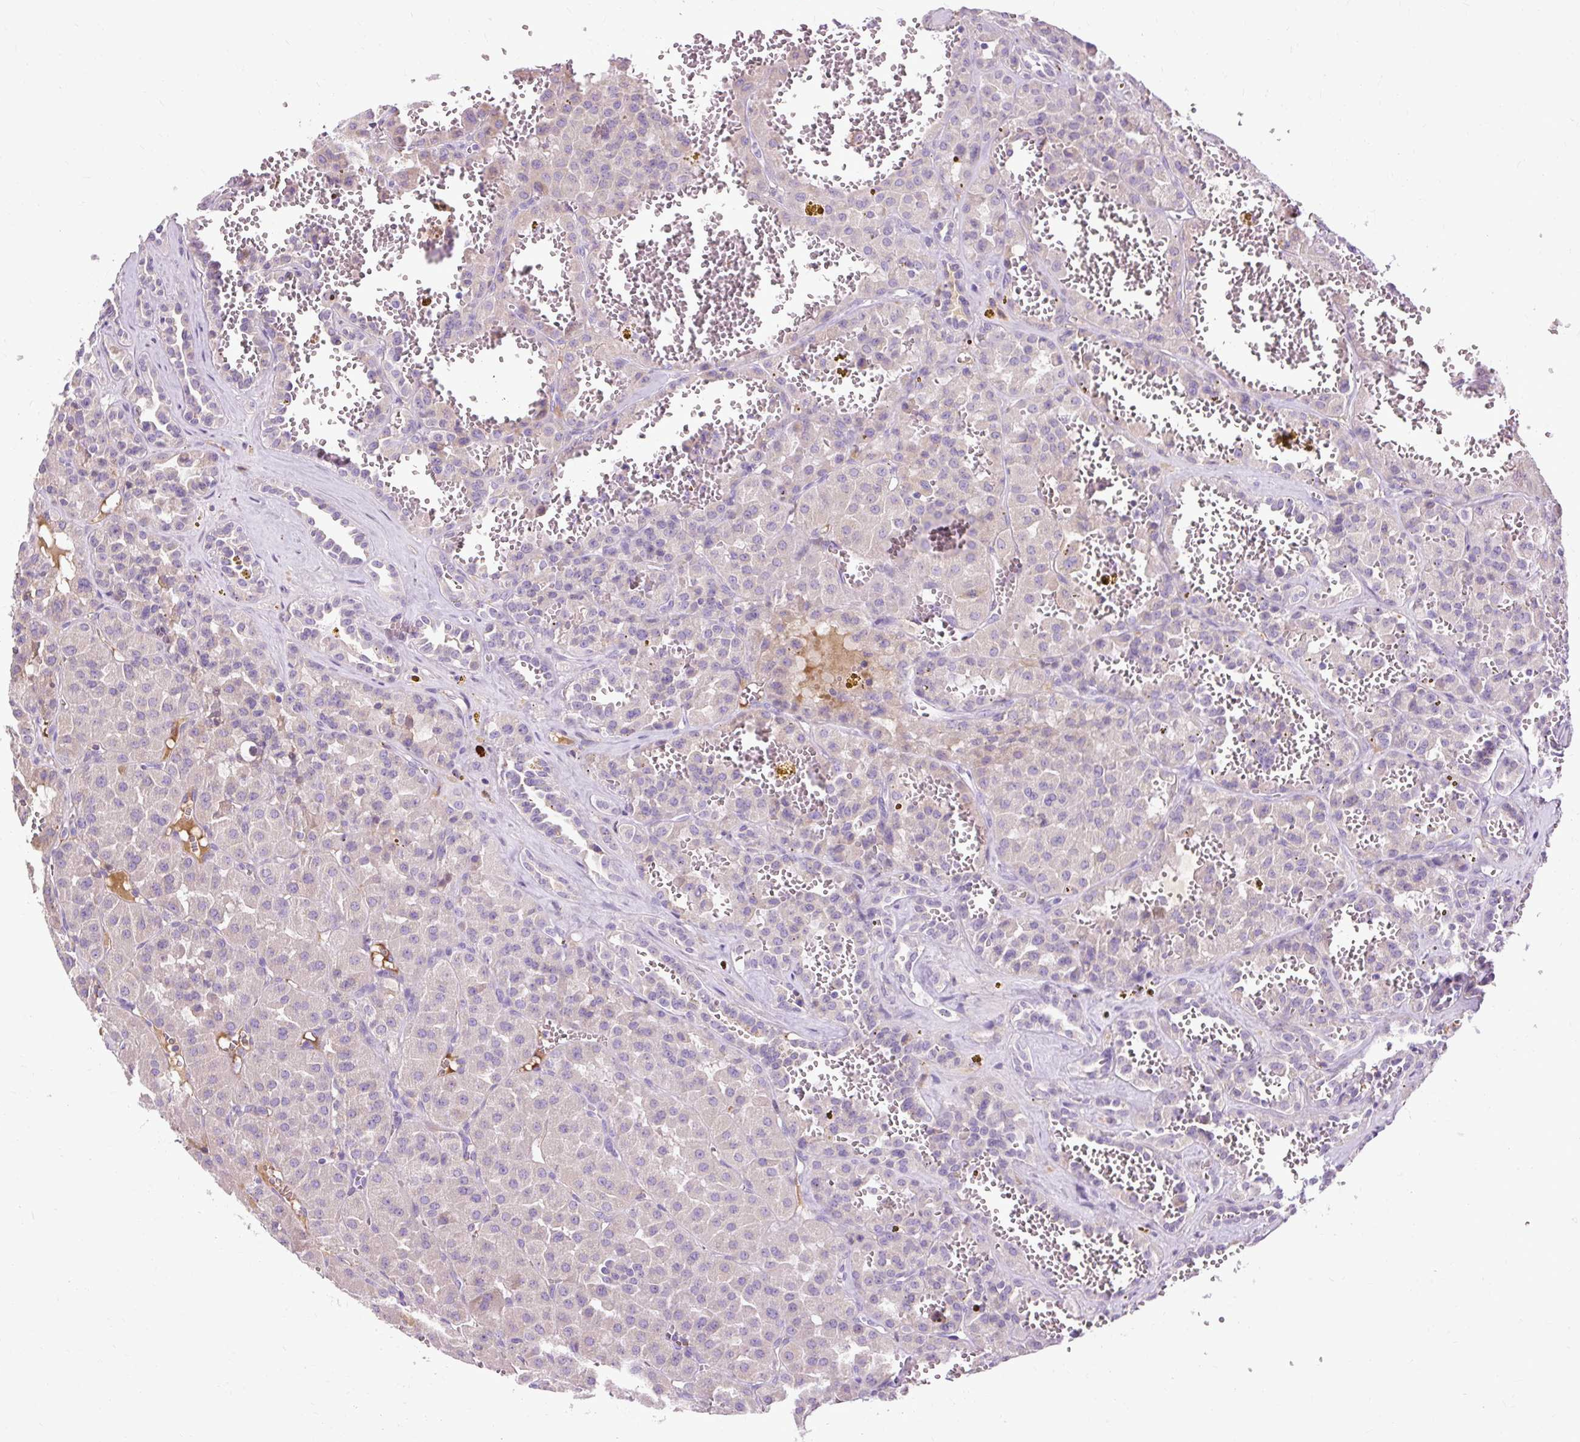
{"staining": {"intensity": "weak", "quantity": "<25%", "location": "cytoplasmic/membranous"}, "tissue": "renal cancer", "cell_type": "Tumor cells", "image_type": "cancer", "snomed": [{"axis": "morphology", "description": "Carcinoma, NOS"}, {"axis": "topography", "description": "Kidney"}], "caption": "An immunohistochemistry micrograph of renal cancer (carcinoma) is shown. There is no staining in tumor cells of renal cancer (carcinoma). (Immunohistochemistry (ihc), brightfield microscopy, high magnification).", "gene": "ARRDC2", "patient": {"sex": "female", "age": 75}}